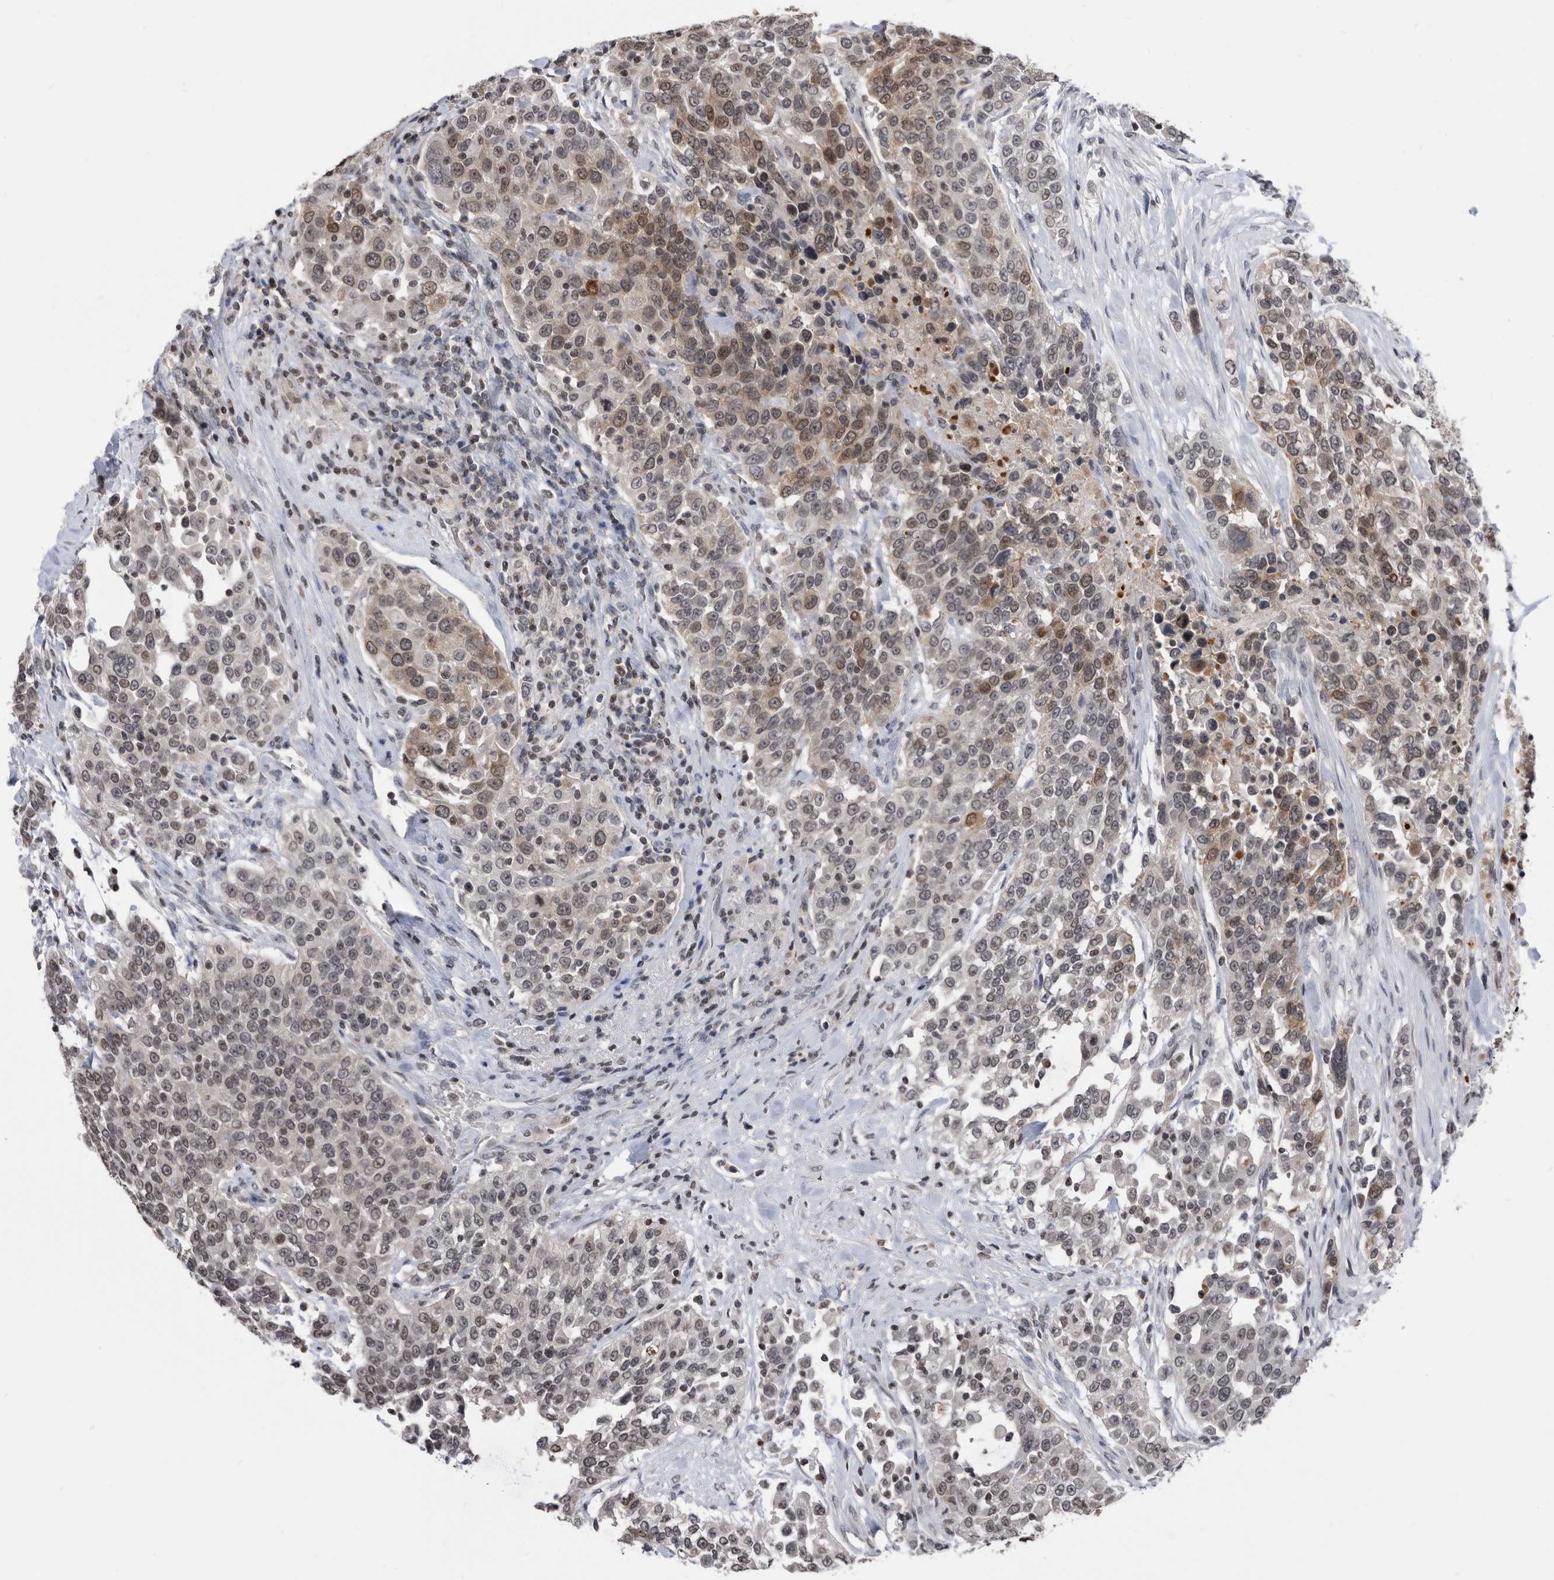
{"staining": {"intensity": "moderate", "quantity": ">75%", "location": "nuclear"}, "tissue": "urothelial cancer", "cell_type": "Tumor cells", "image_type": "cancer", "snomed": [{"axis": "morphology", "description": "Urothelial carcinoma, High grade"}, {"axis": "topography", "description": "Urinary bladder"}], "caption": "High-power microscopy captured an IHC image of urothelial carcinoma (high-grade), revealing moderate nuclear expression in approximately >75% of tumor cells. Using DAB (brown) and hematoxylin (blue) stains, captured at high magnification using brightfield microscopy.", "gene": "TSTD1", "patient": {"sex": "female", "age": 80}}